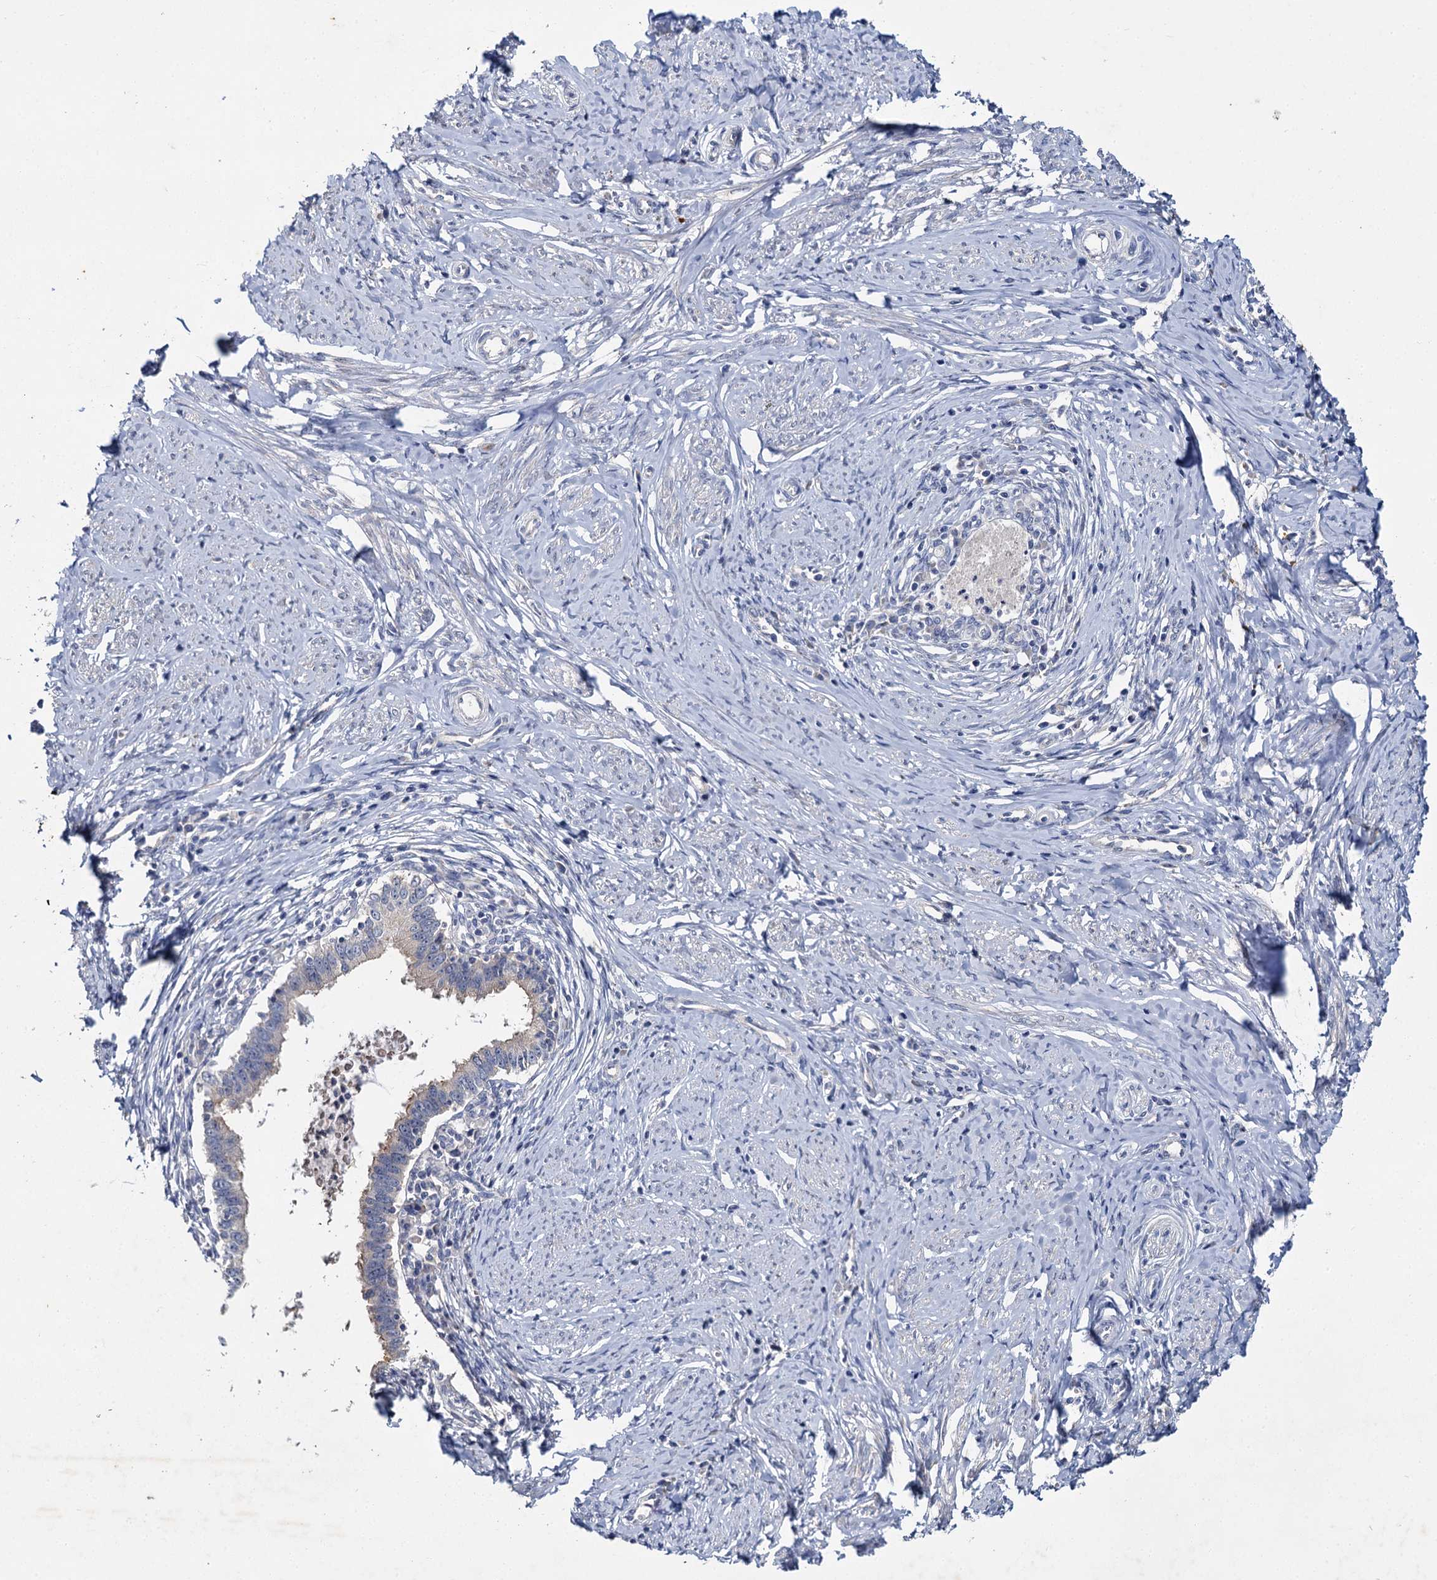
{"staining": {"intensity": "weak", "quantity": "<25%", "location": "cytoplasmic/membranous"}, "tissue": "cervical cancer", "cell_type": "Tumor cells", "image_type": "cancer", "snomed": [{"axis": "morphology", "description": "Adenocarcinoma, NOS"}, {"axis": "topography", "description": "Cervix"}], "caption": "Immunohistochemistry of cervical cancer (adenocarcinoma) exhibits no expression in tumor cells. (DAB (3,3'-diaminobenzidine) IHC, high magnification).", "gene": "ATP9A", "patient": {"sex": "female", "age": 36}}